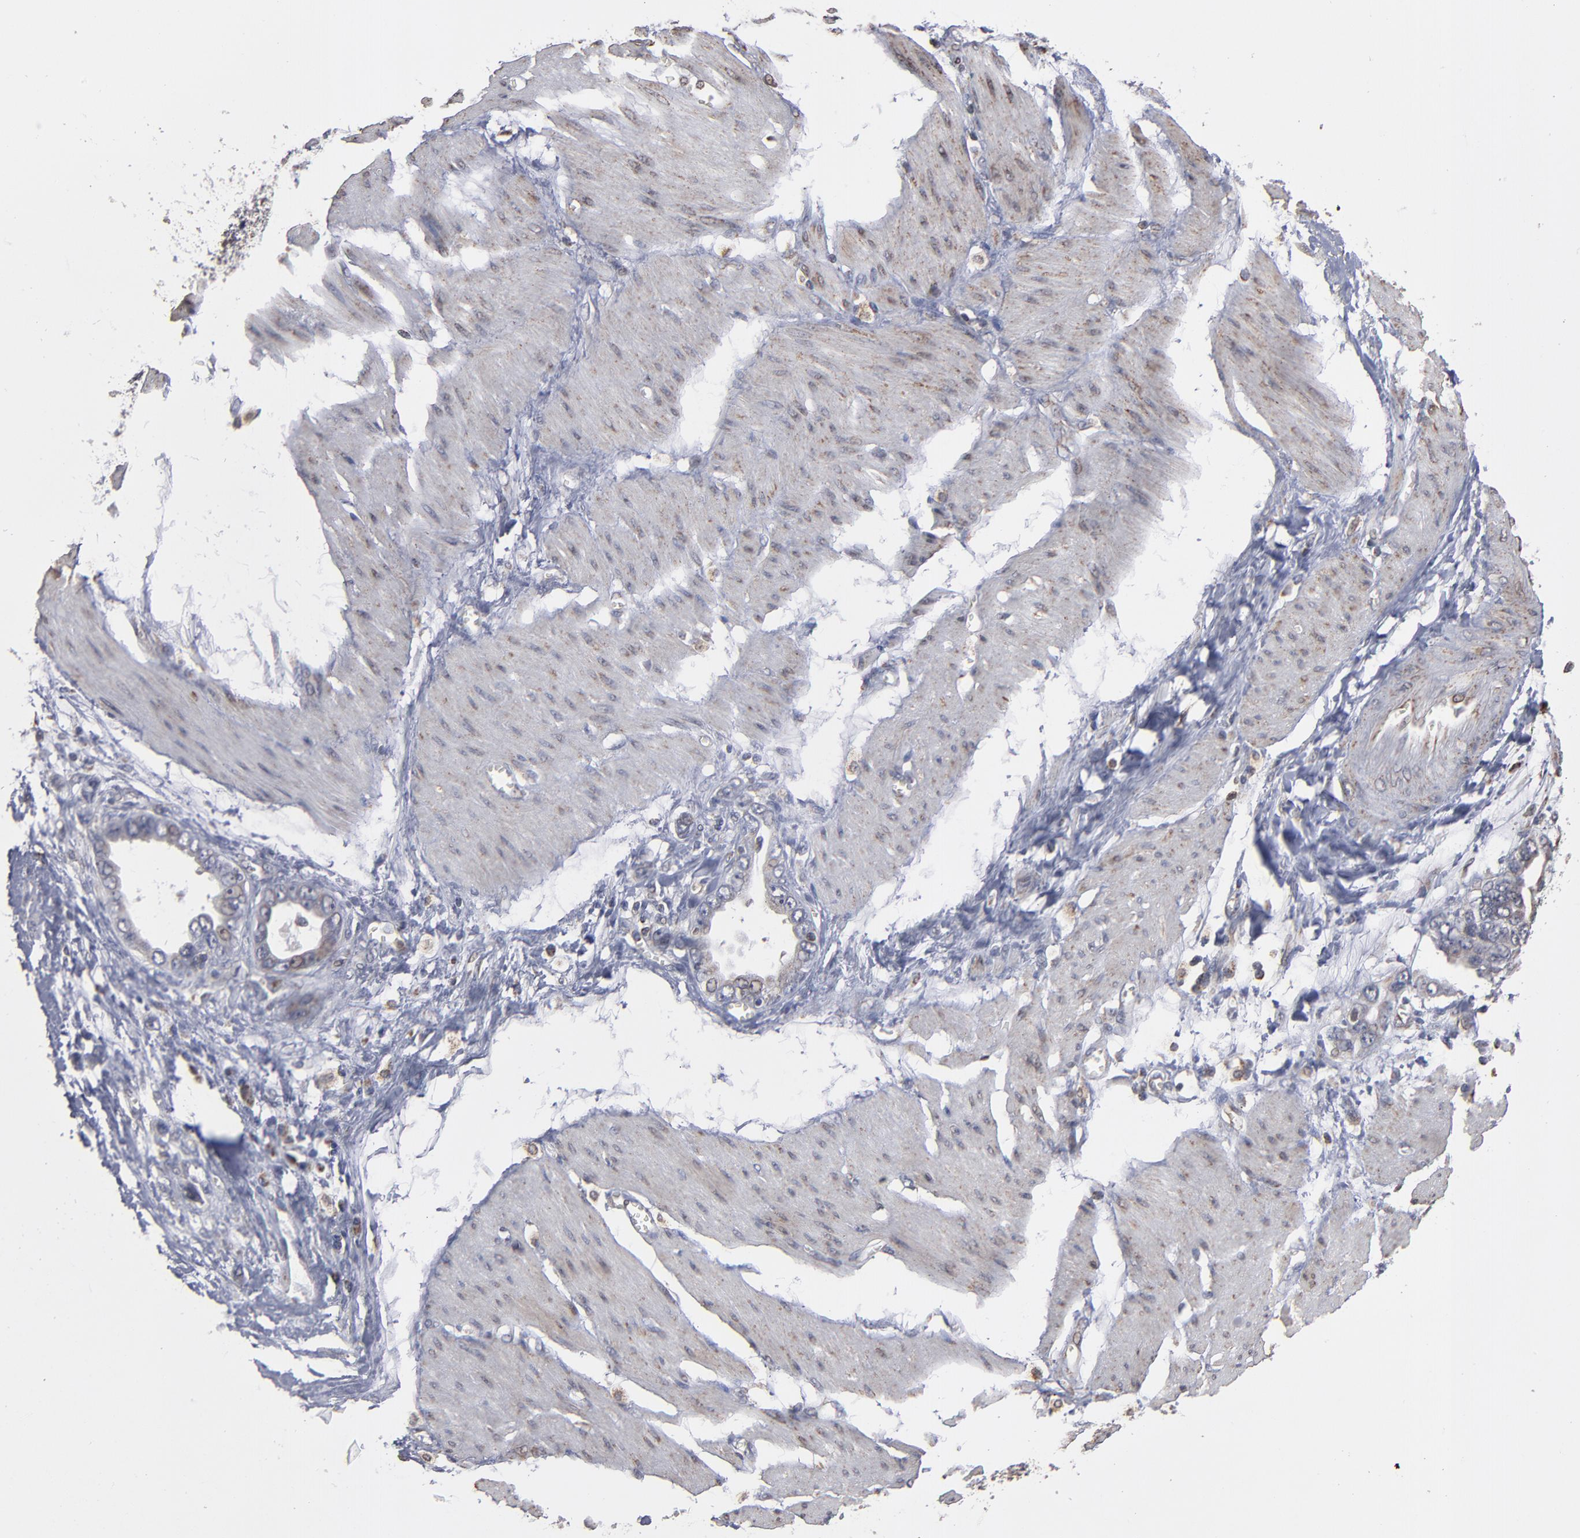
{"staining": {"intensity": "weak", "quantity": "<25%", "location": "cytoplasmic/membranous"}, "tissue": "stomach cancer", "cell_type": "Tumor cells", "image_type": "cancer", "snomed": [{"axis": "morphology", "description": "Adenocarcinoma, NOS"}, {"axis": "topography", "description": "Stomach"}], "caption": "A micrograph of stomach adenocarcinoma stained for a protein shows no brown staining in tumor cells.", "gene": "MIPOL1", "patient": {"sex": "male", "age": 78}}